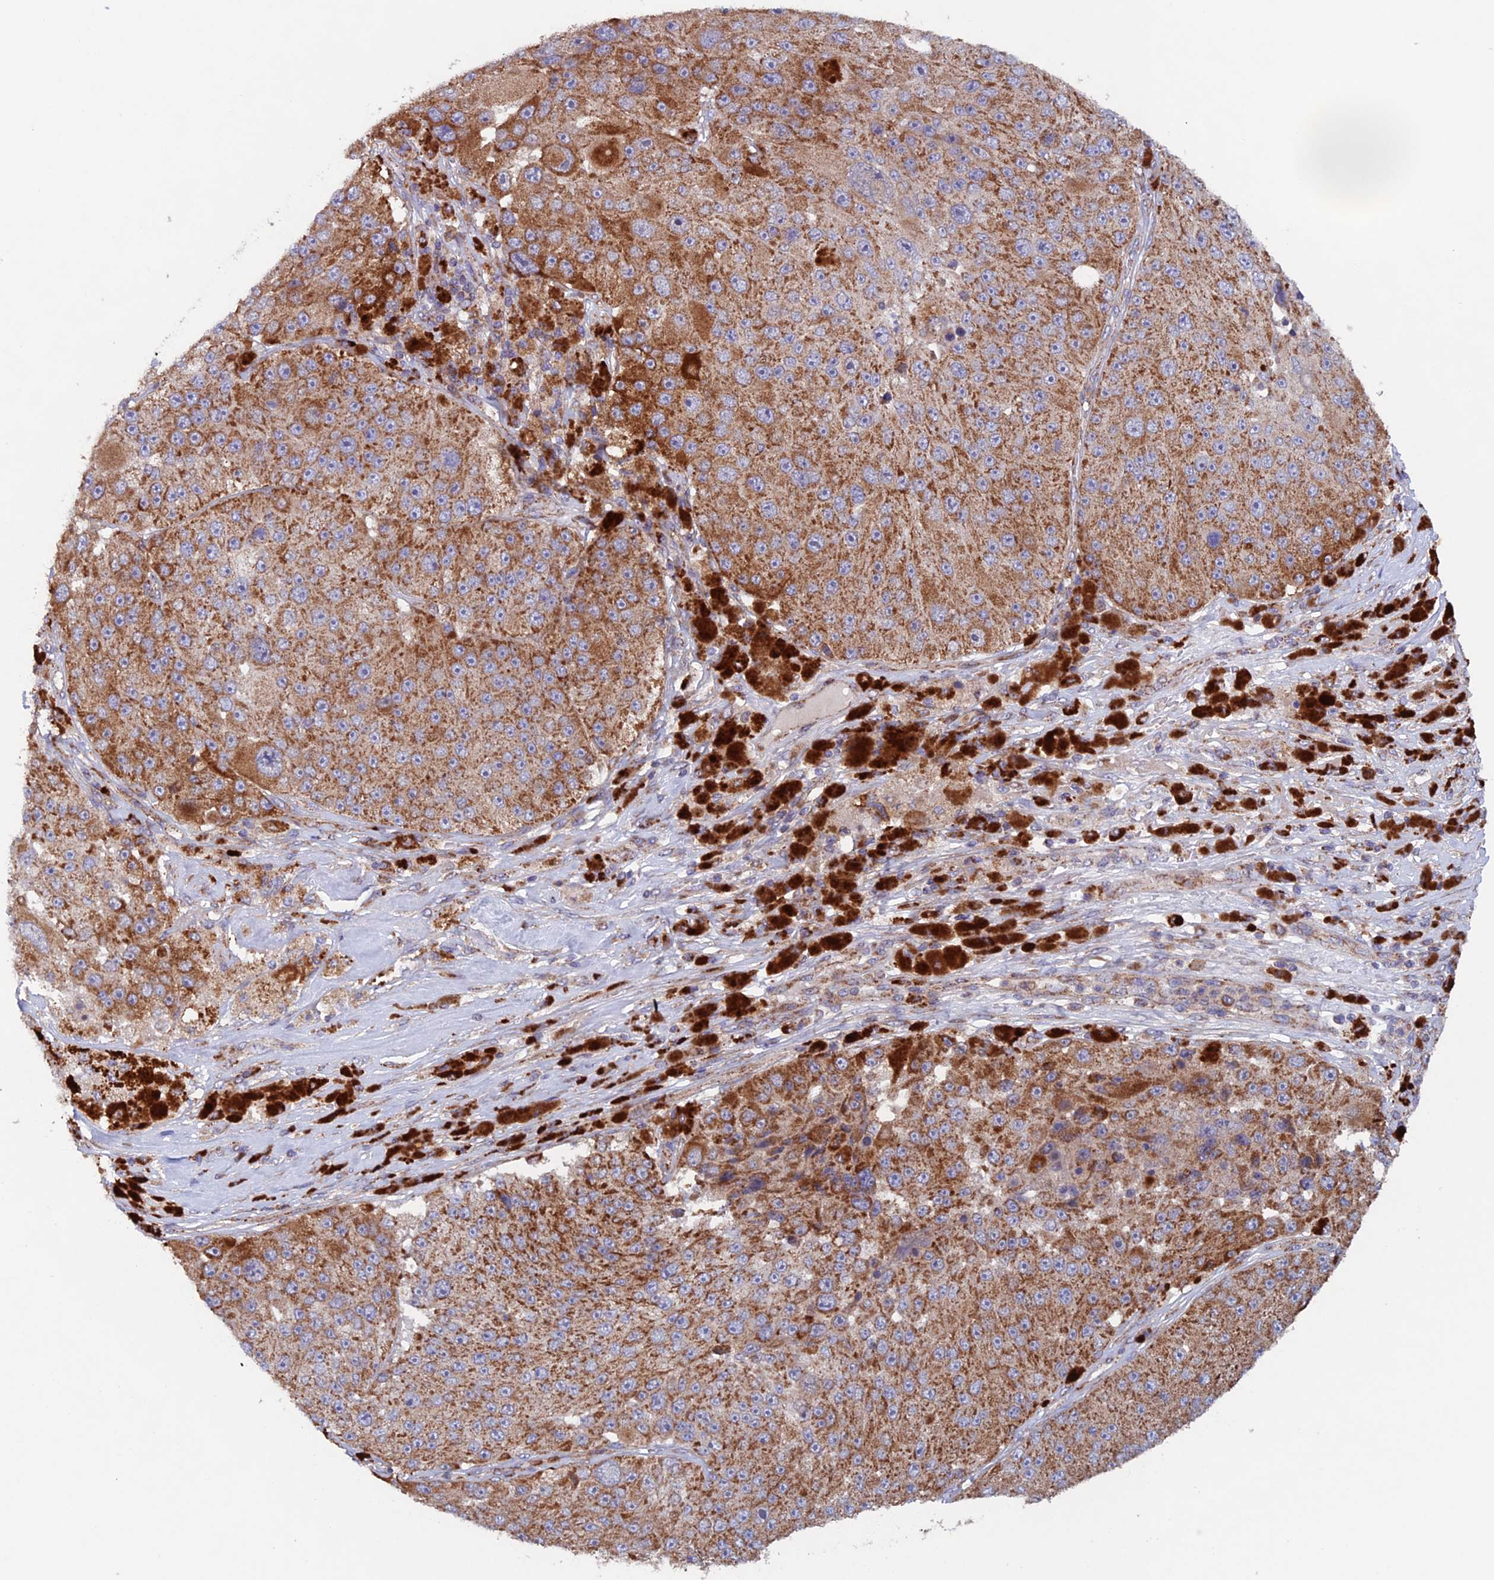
{"staining": {"intensity": "moderate", "quantity": ">75%", "location": "cytoplasmic/membranous"}, "tissue": "melanoma", "cell_type": "Tumor cells", "image_type": "cancer", "snomed": [{"axis": "morphology", "description": "Malignant melanoma, Metastatic site"}, {"axis": "topography", "description": "Lymph node"}], "caption": "Immunohistochemical staining of melanoma shows moderate cytoplasmic/membranous protein staining in about >75% of tumor cells.", "gene": "MRPL1", "patient": {"sex": "male", "age": 62}}